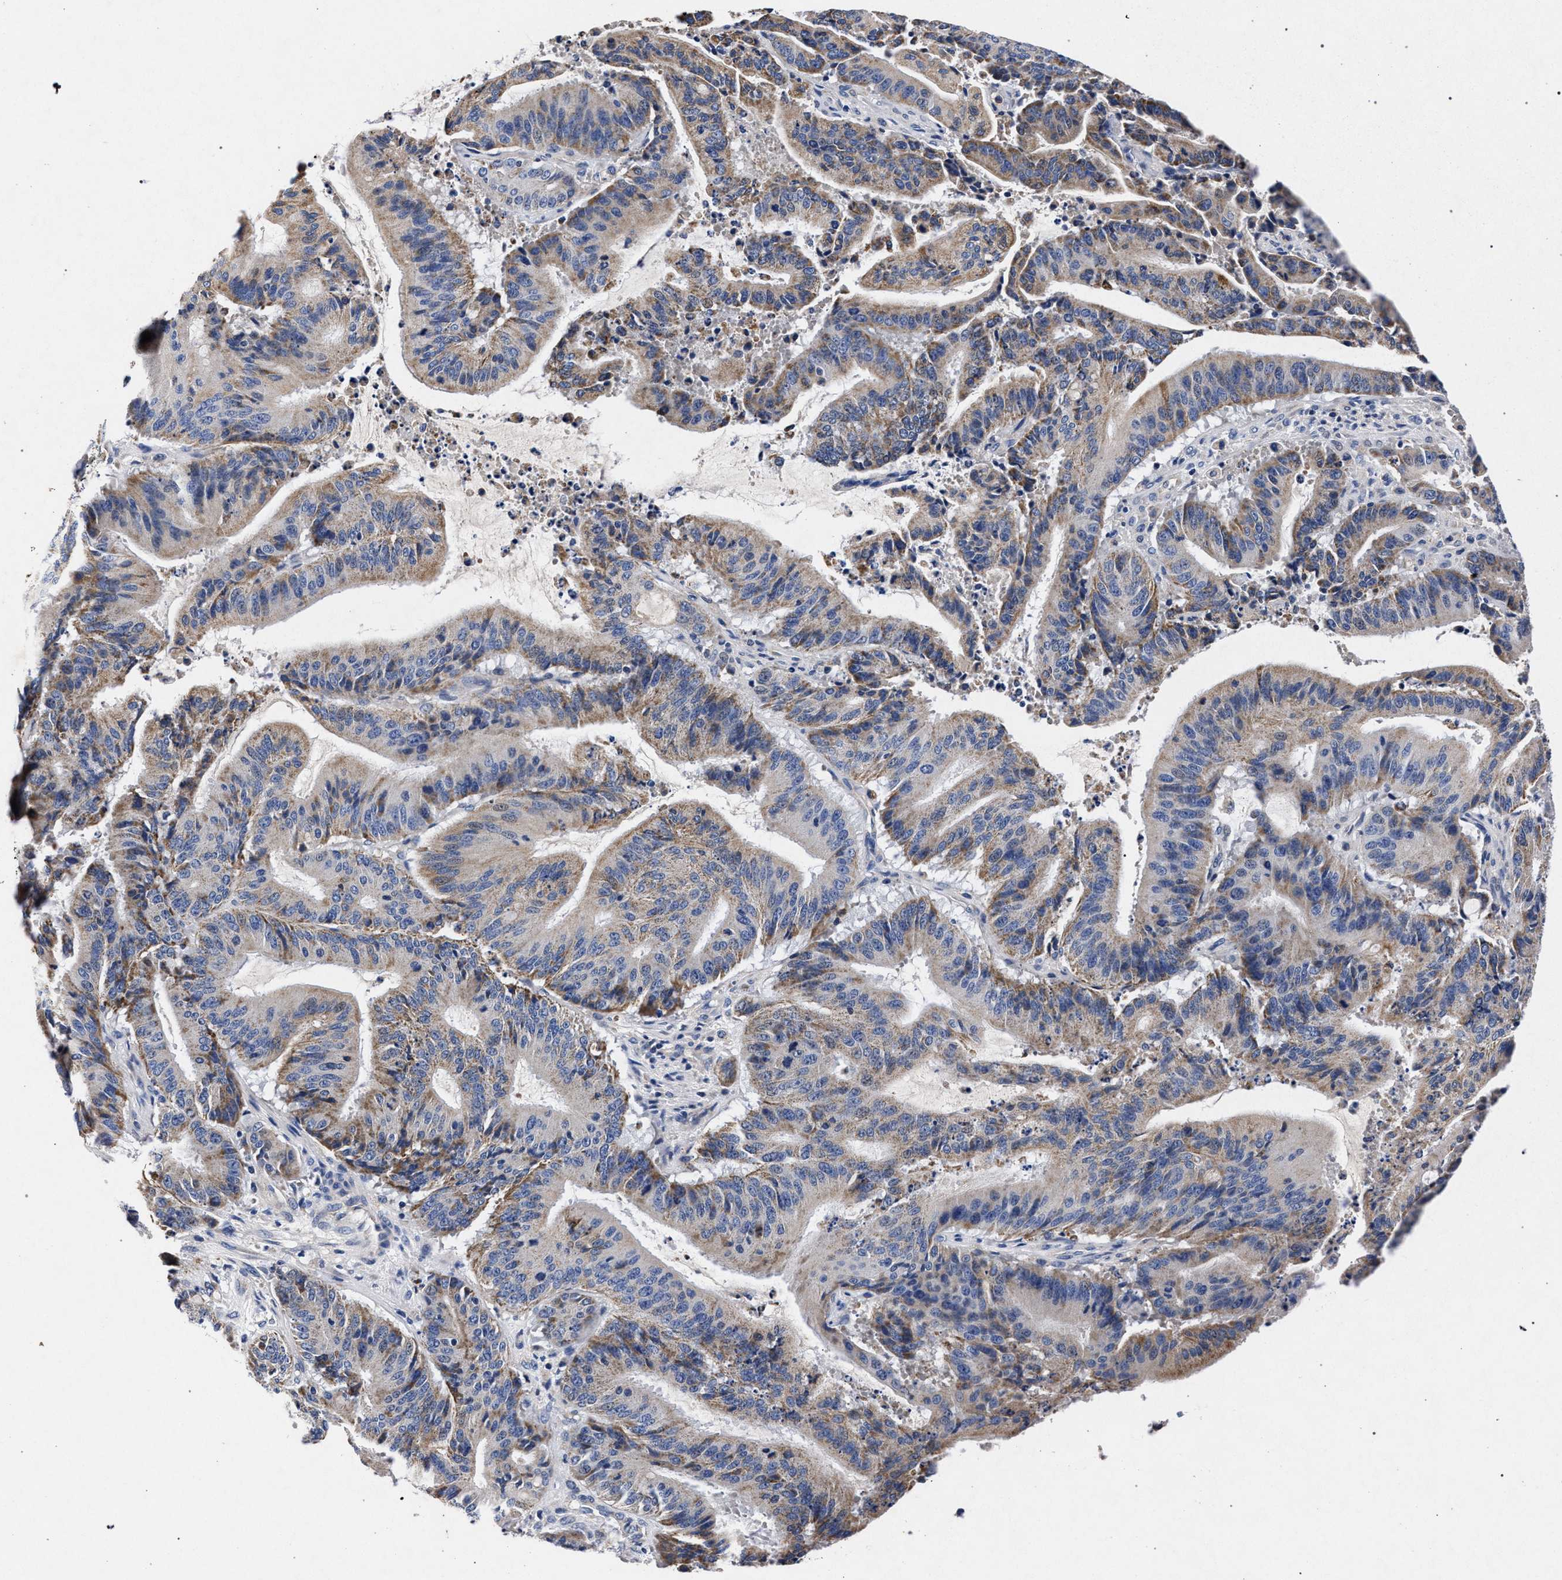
{"staining": {"intensity": "weak", "quantity": "25%-75%", "location": "cytoplasmic/membranous"}, "tissue": "liver cancer", "cell_type": "Tumor cells", "image_type": "cancer", "snomed": [{"axis": "morphology", "description": "Normal tissue, NOS"}, {"axis": "morphology", "description": "Cholangiocarcinoma"}, {"axis": "topography", "description": "Liver"}, {"axis": "topography", "description": "Peripheral nerve tissue"}], "caption": "DAB (3,3'-diaminobenzidine) immunohistochemical staining of human liver cancer (cholangiocarcinoma) reveals weak cytoplasmic/membranous protein staining in approximately 25%-75% of tumor cells.", "gene": "HSD17B14", "patient": {"sex": "female", "age": 73}}